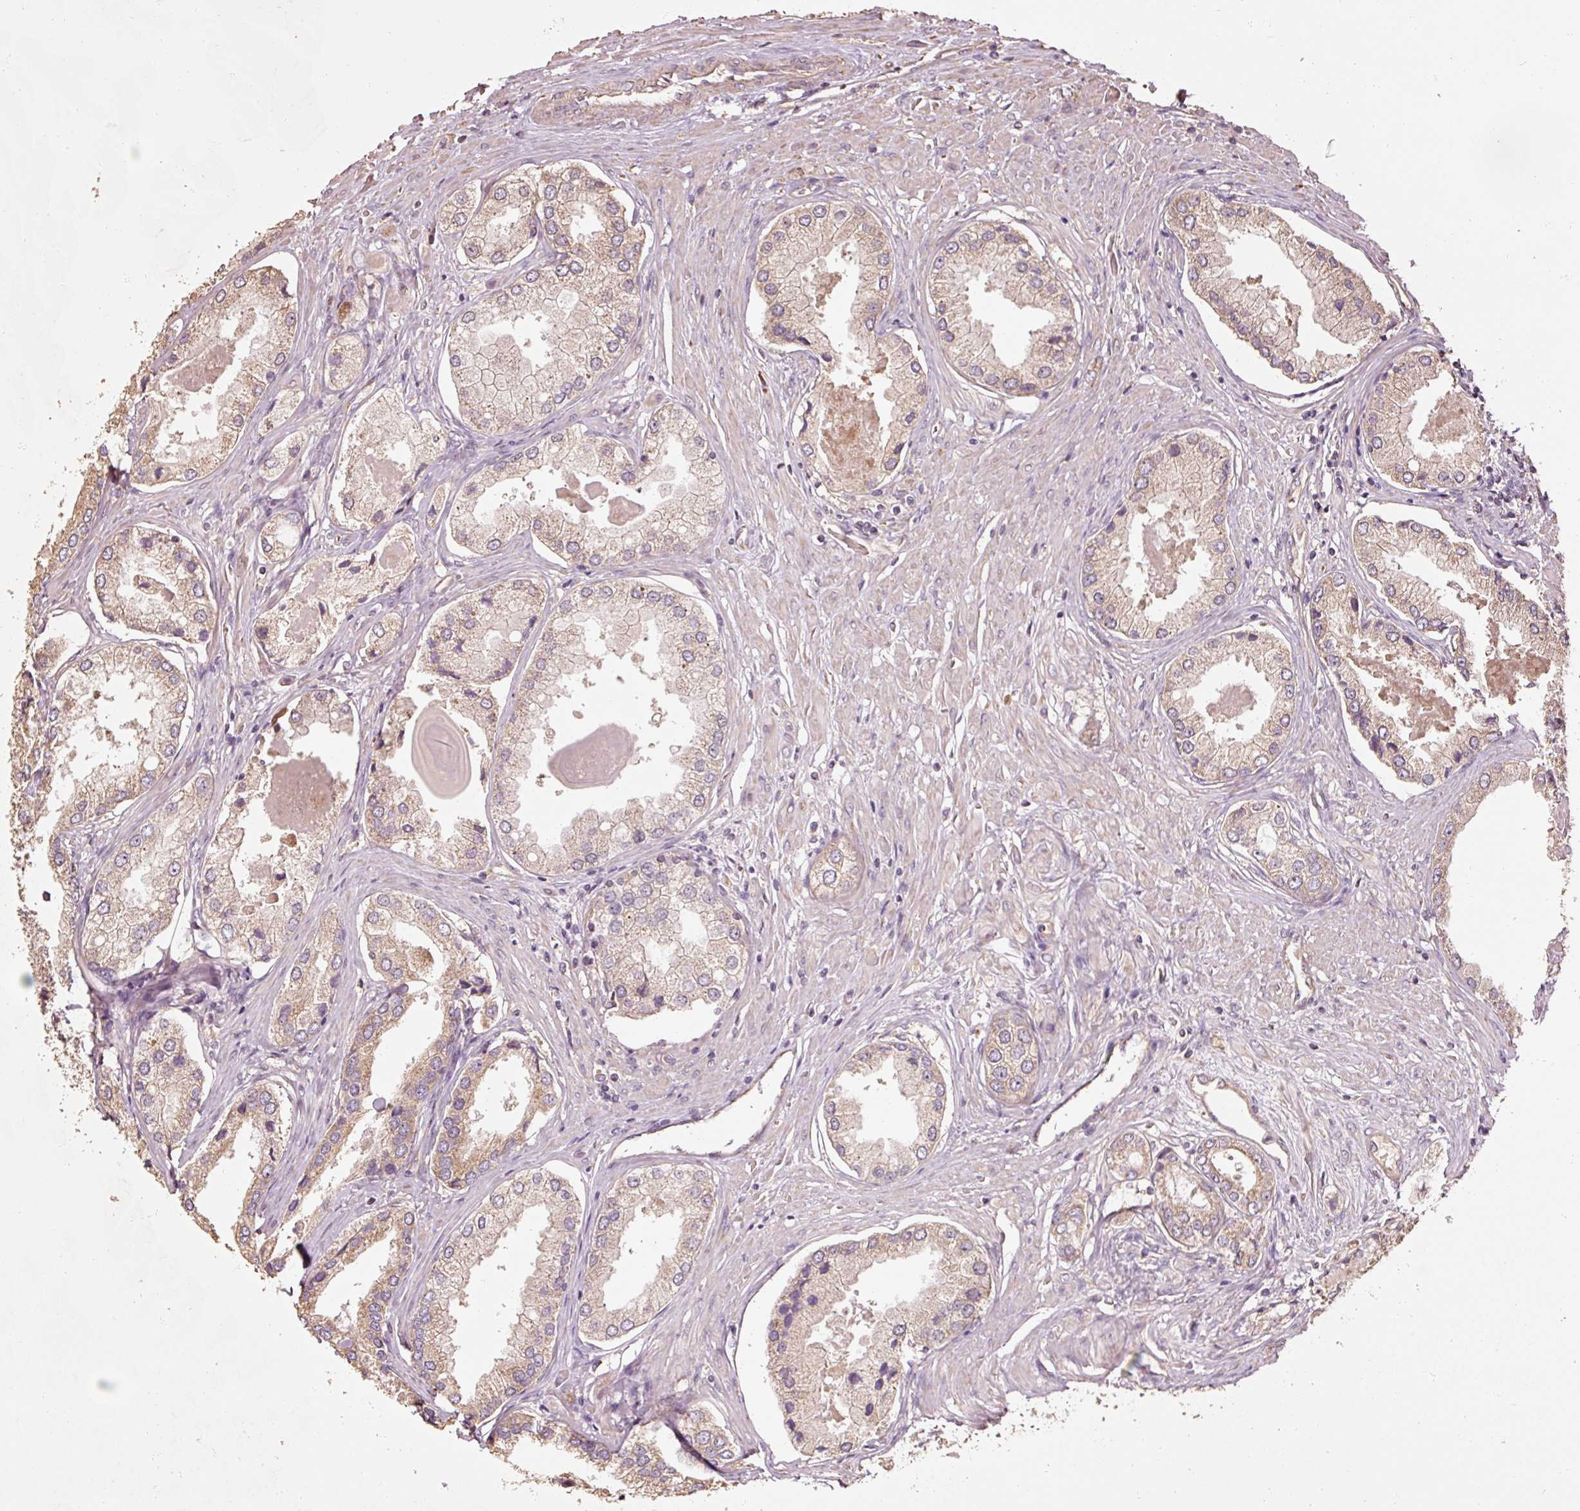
{"staining": {"intensity": "weak", "quantity": ">75%", "location": "cytoplasmic/membranous"}, "tissue": "prostate cancer", "cell_type": "Tumor cells", "image_type": "cancer", "snomed": [{"axis": "morphology", "description": "Adenocarcinoma, Low grade"}, {"axis": "topography", "description": "Prostate"}], "caption": "Brown immunohistochemical staining in human prostate cancer reveals weak cytoplasmic/membranous staining in approximately >75% of tumor cells. The protein is stained brown, and the nuclei are stained in blue (DAB (3,3'-diaminobenzidine) IHC with brightfield microscopy, high magnification).", "gene": "EFHC1", "patient": {"sex": "male", "age": 68}}